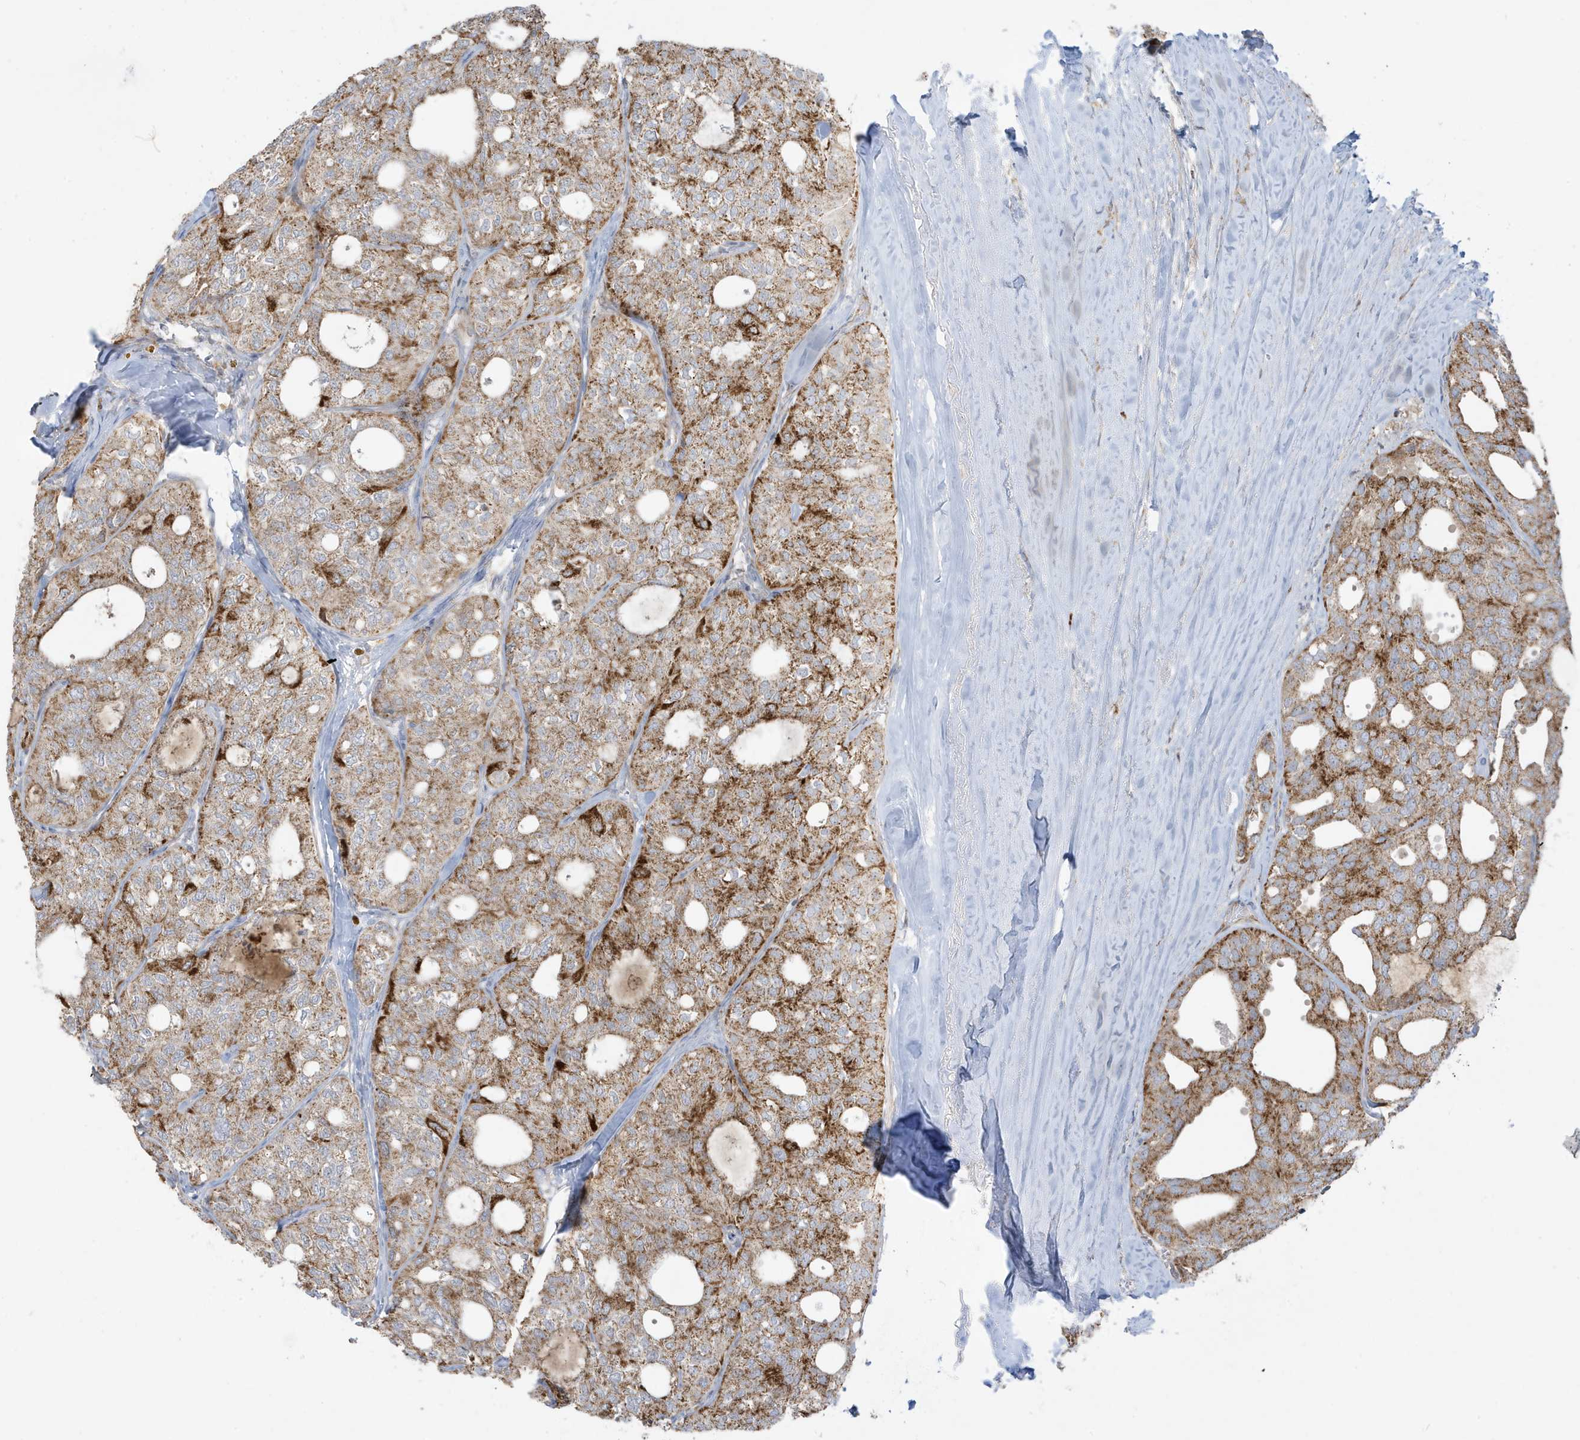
{"staining": {"intensity": "moderate", "quantity": ">75%", "location": "cytoplasmic/membranous"}, "tissue": "thyroid cancer", "cell_type": "Tumor cells", "image_type": "cancer", "snomed": [{"axis": "morphology", "description": "Follicular adenoma carcinoma, NOS"}, {"axis": "topography", "description": "Thyroid gland"}], "caption": "Thyroid cancer stained with a protein marker demonstrates moderate staining in tumor cells.", "gene": "IFT57", "patient": {"sex": "male", "age": 75}}